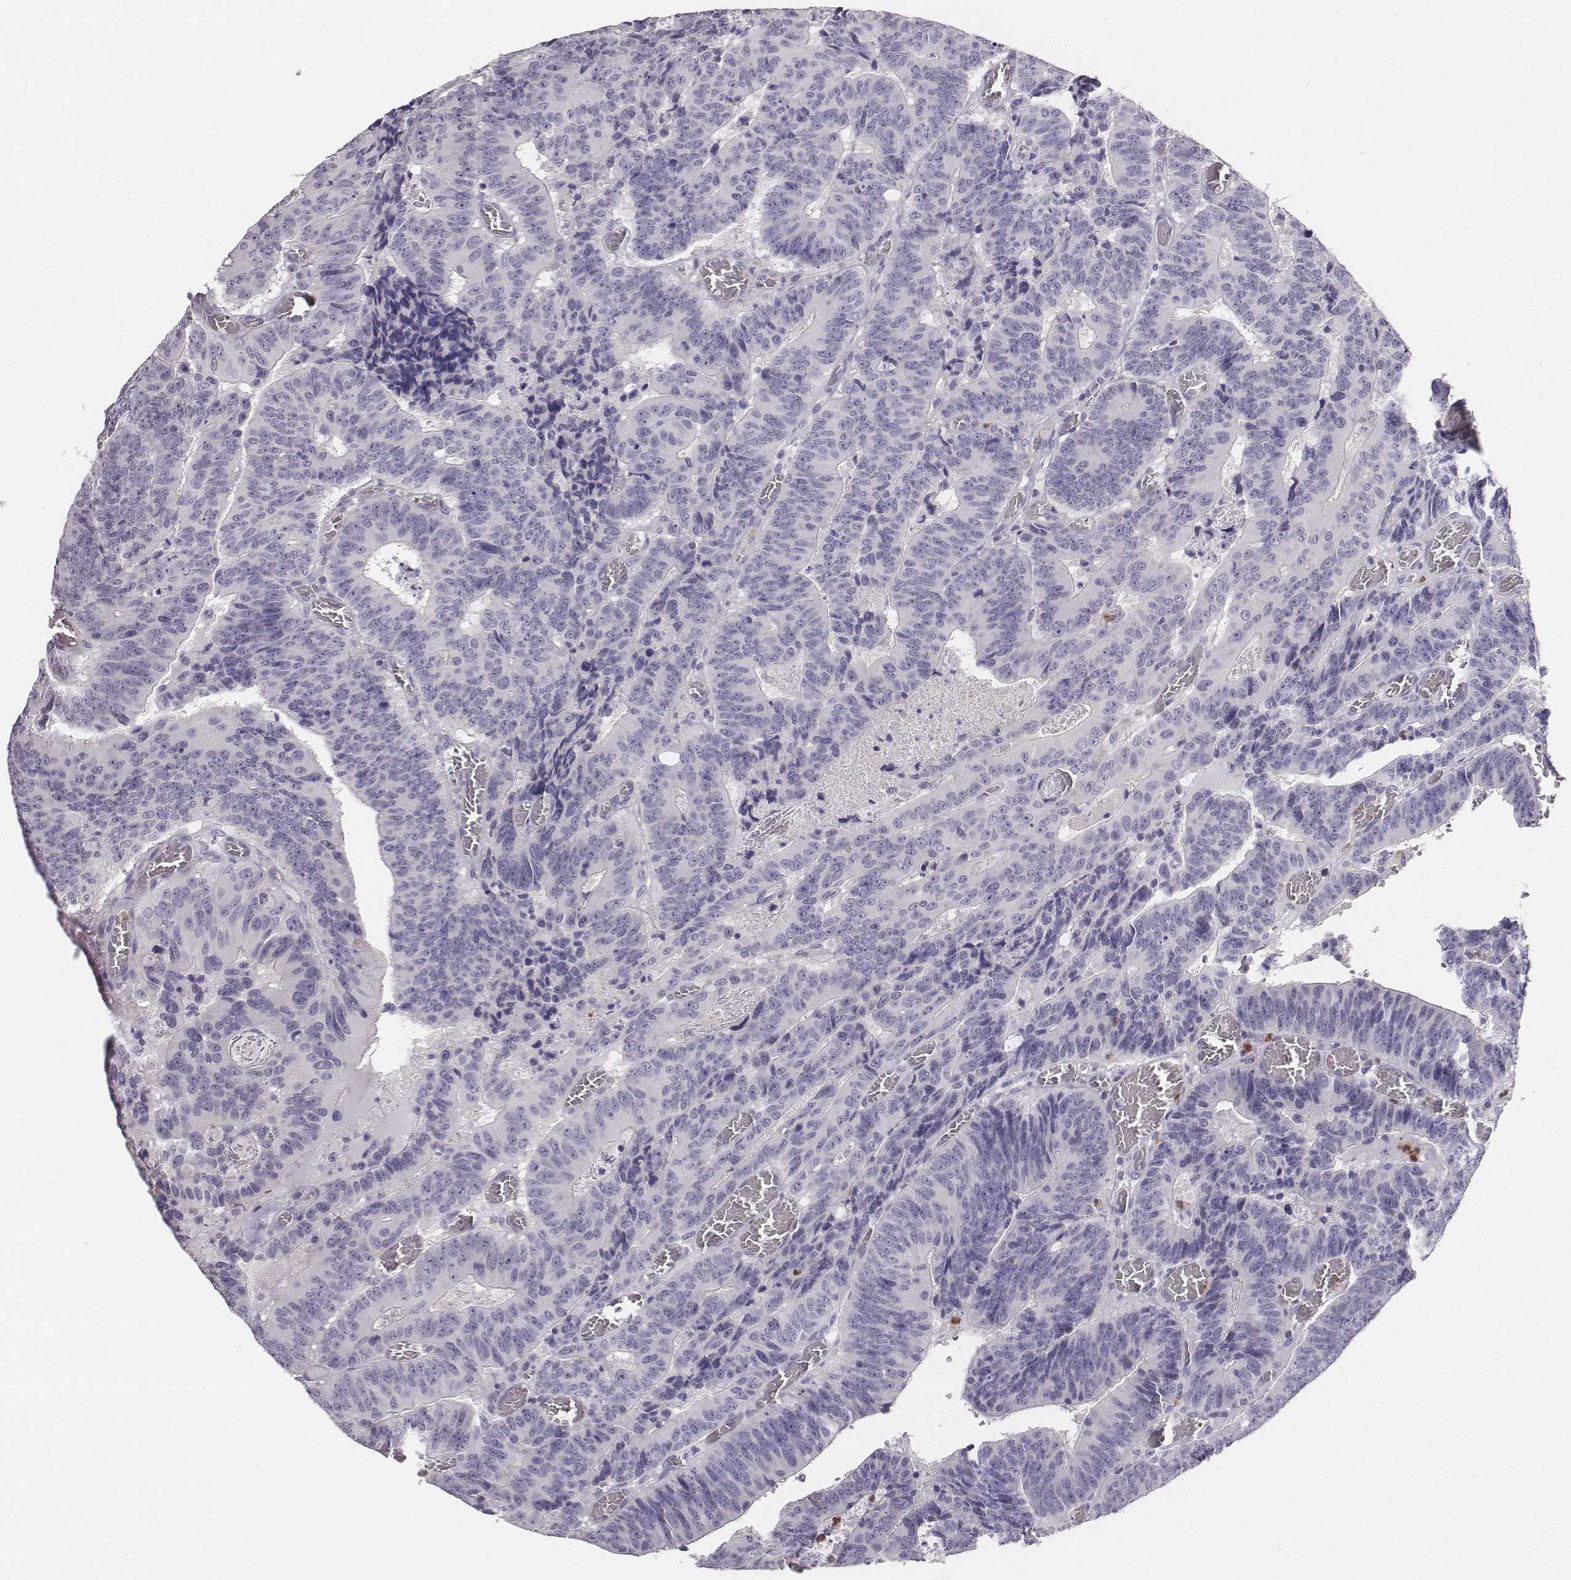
{"staining": {"intensity": "negative", "quantity": "none", "location": "none"}, "tissue": "colorectal cancer", "cell_type": "Tumor cells", "image_type": "cancer", "snomed": [{"axis": "morphology", "description": "Adenocarcinoma, NOS"}, {"axis": "topography", "description": "Colon"}], "caption": "Immunohistochemistry histopathology image of human colorectal cancer (adenocarcinoma) stained for a protein (brown), which displays no expression in tumor cells.", "gene": "ADAM7", "patient": {"sex": "female", "age": 82}}